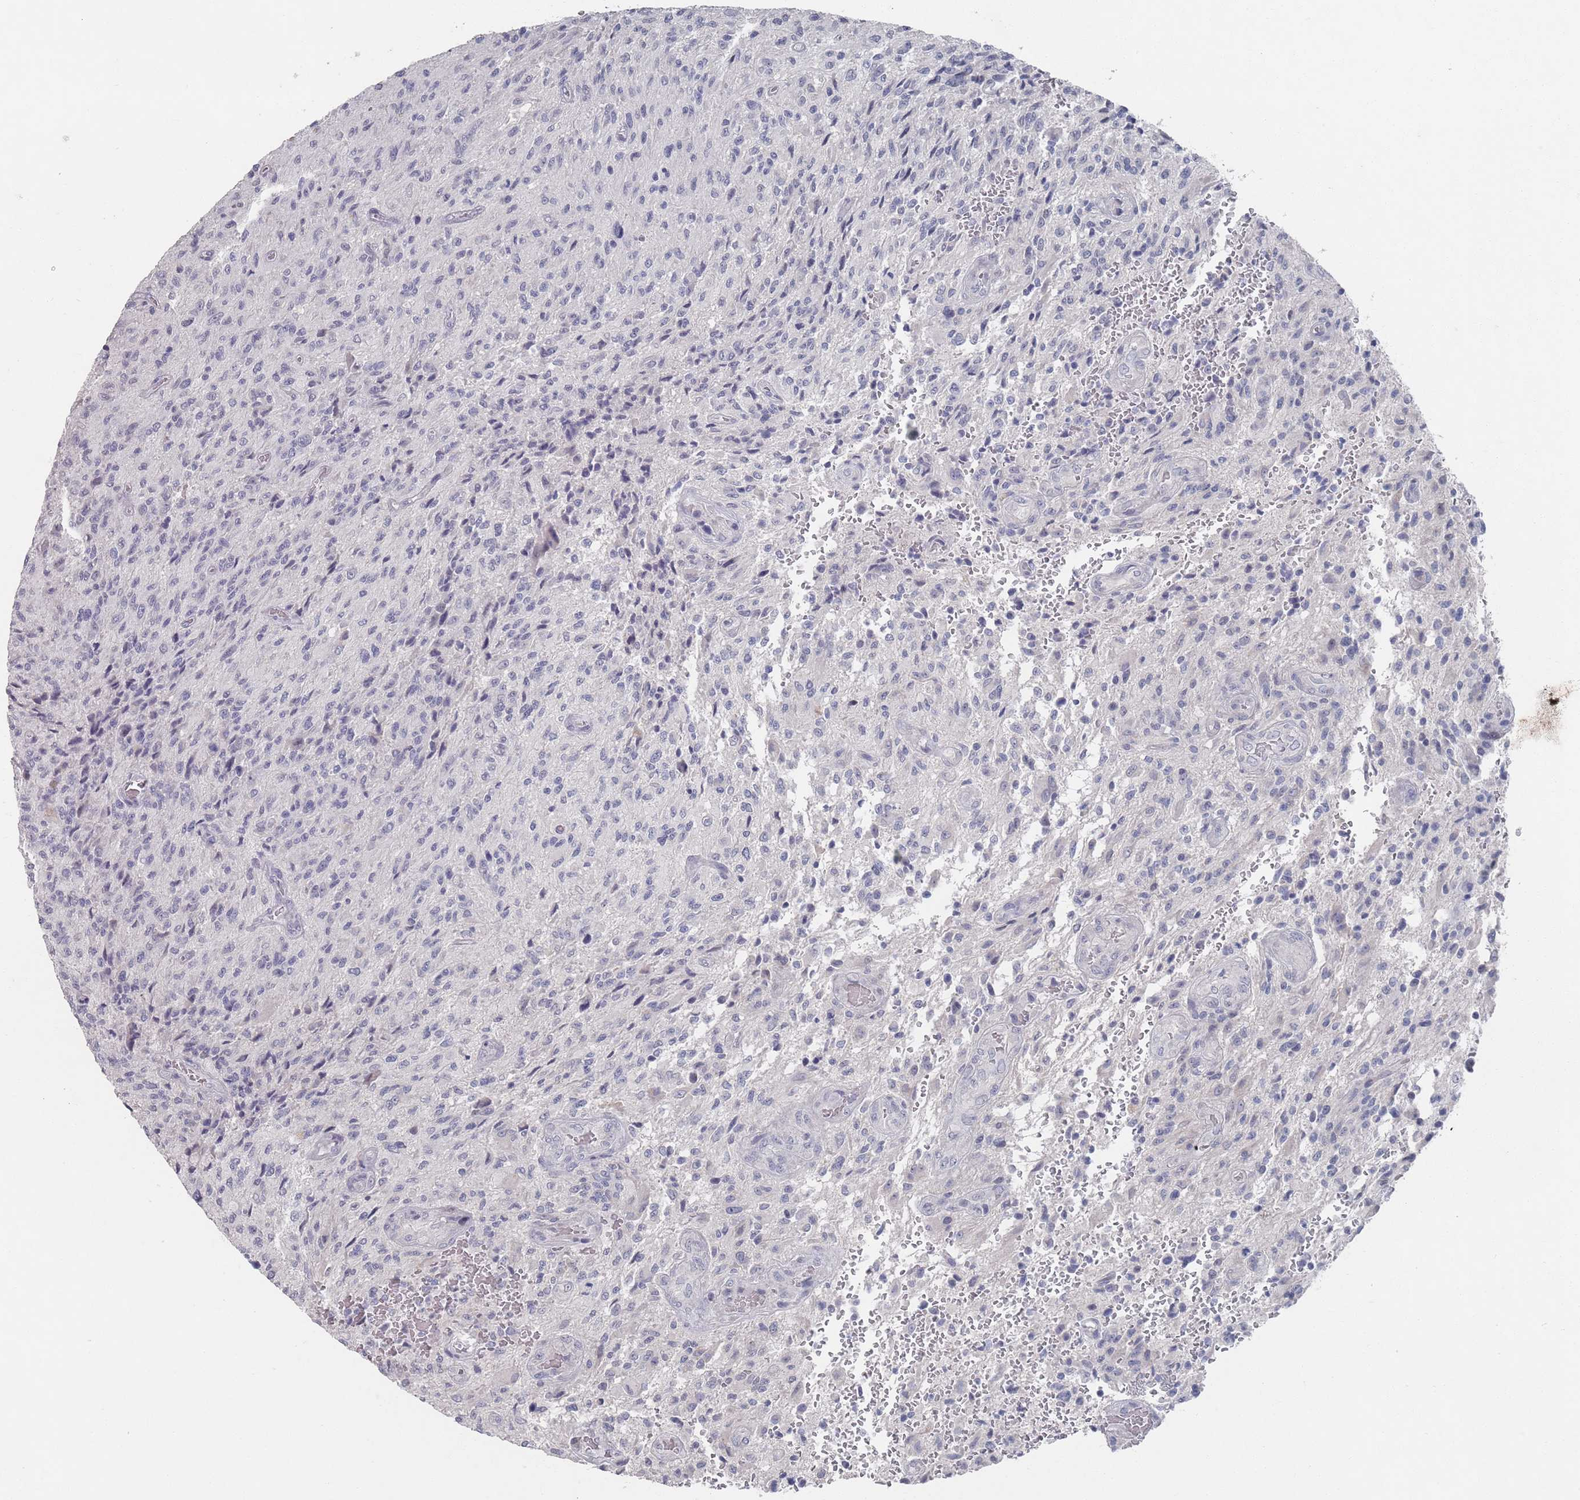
{"staining": {"intensity": "negative", "quantity": "none", "location": "none"}, "tissue": "glioma", "cell_type": "Tumor cells", "image_type": "cancer", "snomed": [{"axis": "morphology", "description": "Normal tissue, NOS"}, {"axis": "morphology", "description": "Glioma, malignant, High grade"}, {"axis": "topography", "description": "Cerebral cortex"}], "caption": "High power microscopy histopathology image of an IHC histopathology image of malignant glioma (high-grade), revealing no significant positivity in tumor cells.", "gene": "PROM2", "patient": {"sex": "male", "age": 56}}